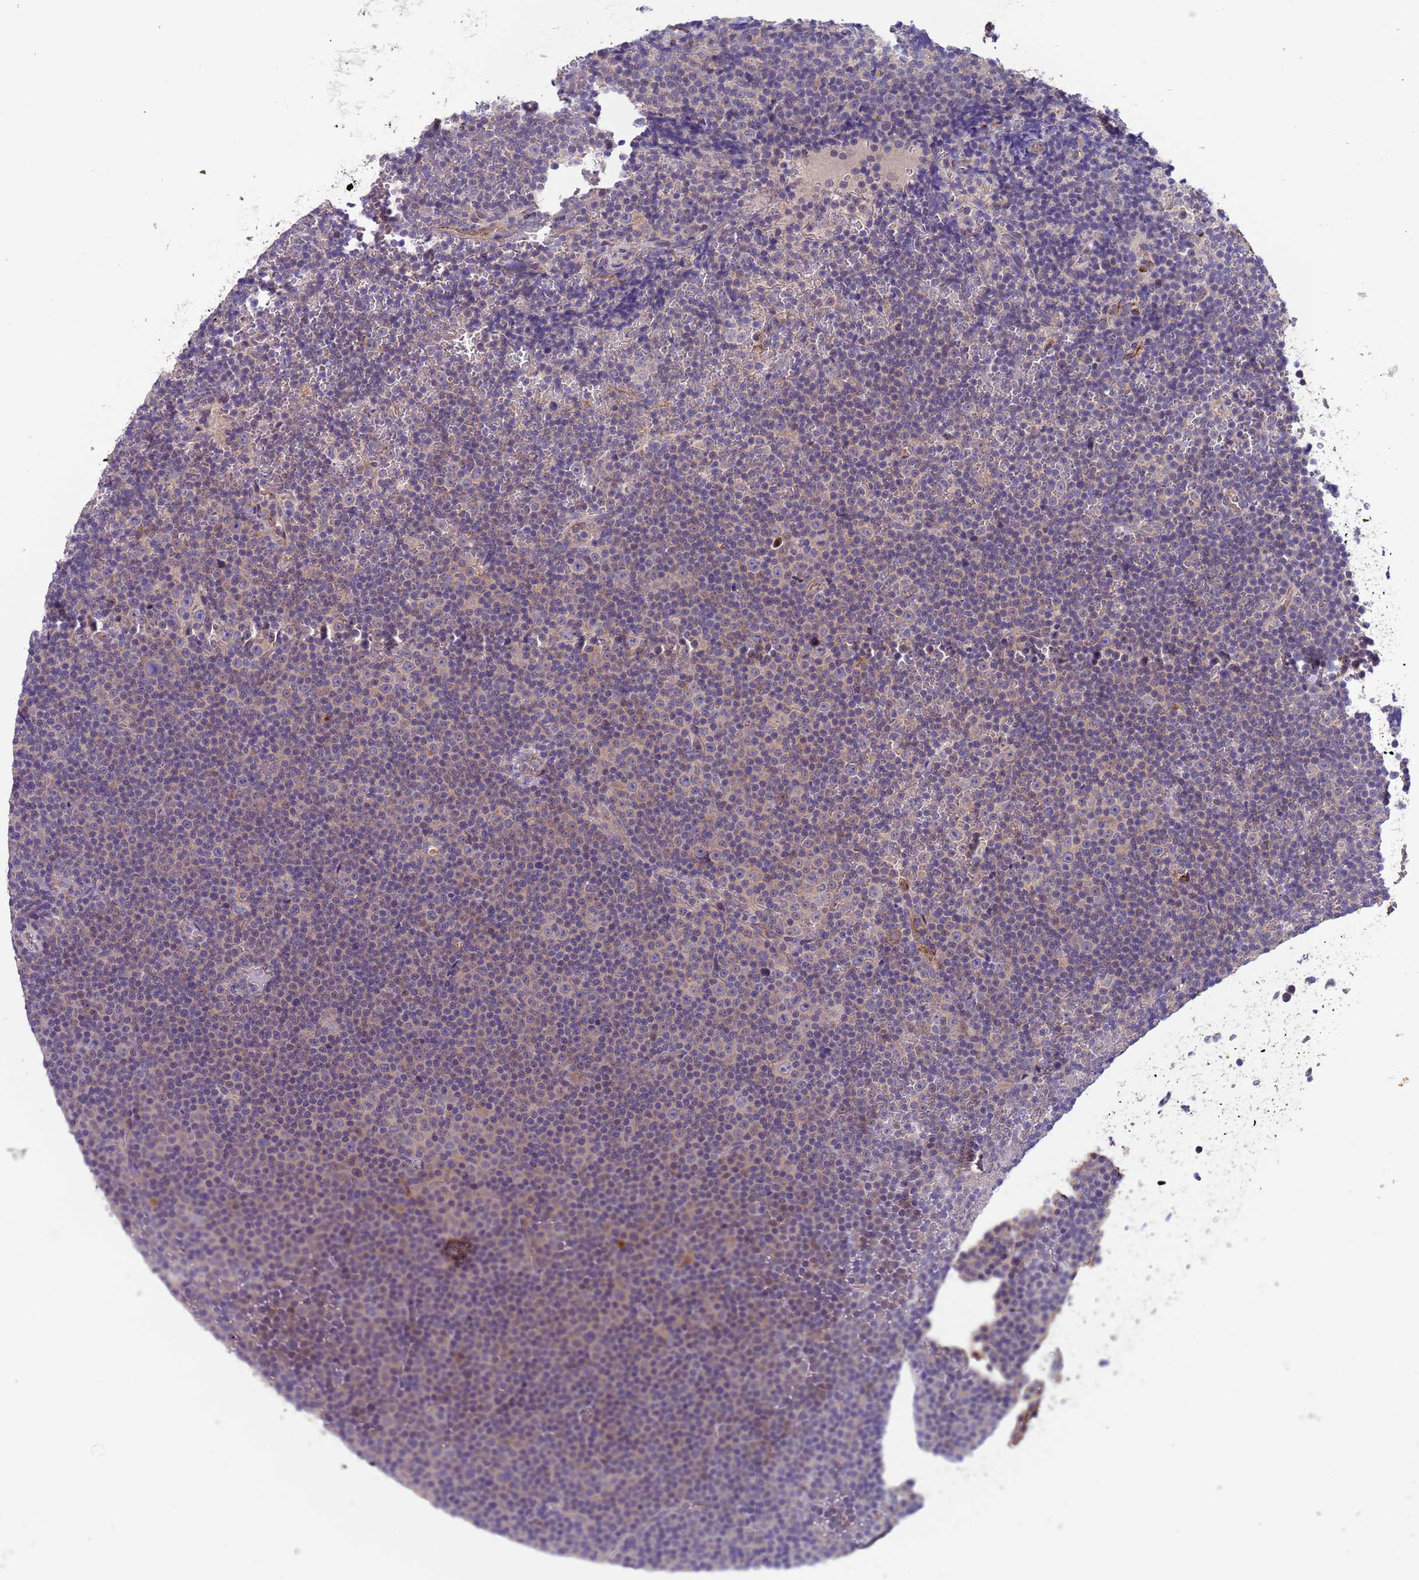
{"staining": {"intensity": "weak", "quantity": "<25%", "location": "cytoplasmic/membranous"}, "tissue": "lymphoma", "cell_type": "Tumor cells", "image_type": "cancer", "snomed": [{"axis": "morphology", "description": "Malignant lymphoma, non-Hodgkin's type, Low grade"}, {"axis": "topography", "description": "Lymph node"}], "caption": "This photomicrograph is of malignant lymphoma, non-Hodgkin's type (low-grade) stained with immunohistochemistry (IHC) to label a protein in brown with the nuclei are counter-stained blue. There is no expression in tumor cells.", "gene": "ZNF248", "patient": {"sex": "female", "age": 67}}